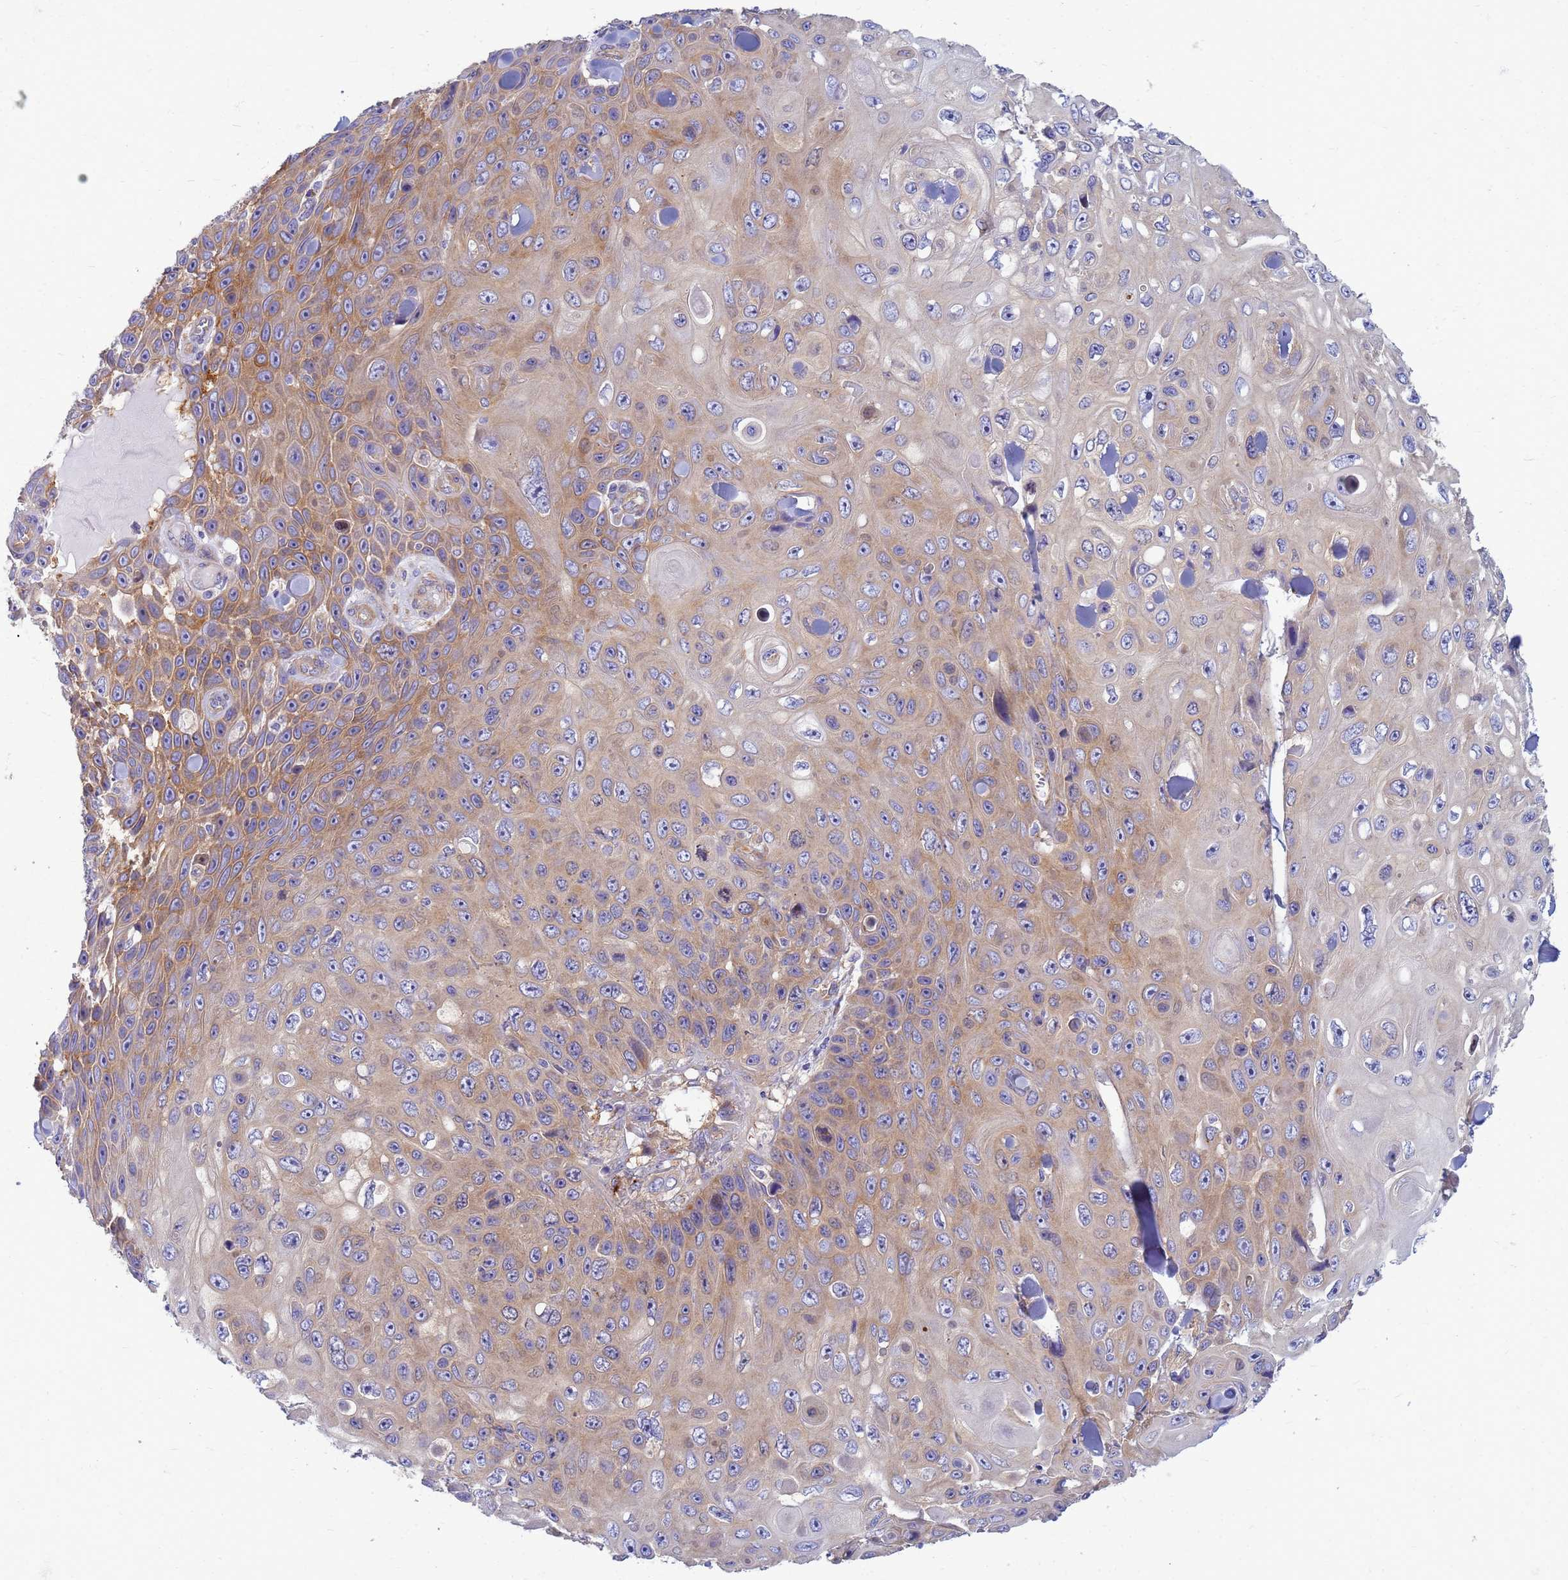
{"staining": {"intensity": "moderate", "quantity": "25%-75%", "location": "cytoplasmic/membranous"}, "tissue": "skin cancer", "cell_type": "Tumor cells", "image_type": "cancer", "snomed": [{"axis": "morphology", "description": "Squamous cell carcinoma, NOS"}, {"axis": "topography", "description": "Skin"}], "caption": "High-magnification brightfield microscopy of skin cancer (squamous cell carcinoma) stained with DAB (3,3'-diaminobenzidine) (brown) and counterstained with hematoxylin (blue). tumor cells exhibit moderate cytoplasmic/membranous expression is identified in about25%-75% of cells. (DAB (3,3'-diaminobenzidine) = brown stain, brightfield microscopy at high magnification).", "gene": "EEA1", "patient": {"sex": "male", "age": 82}}